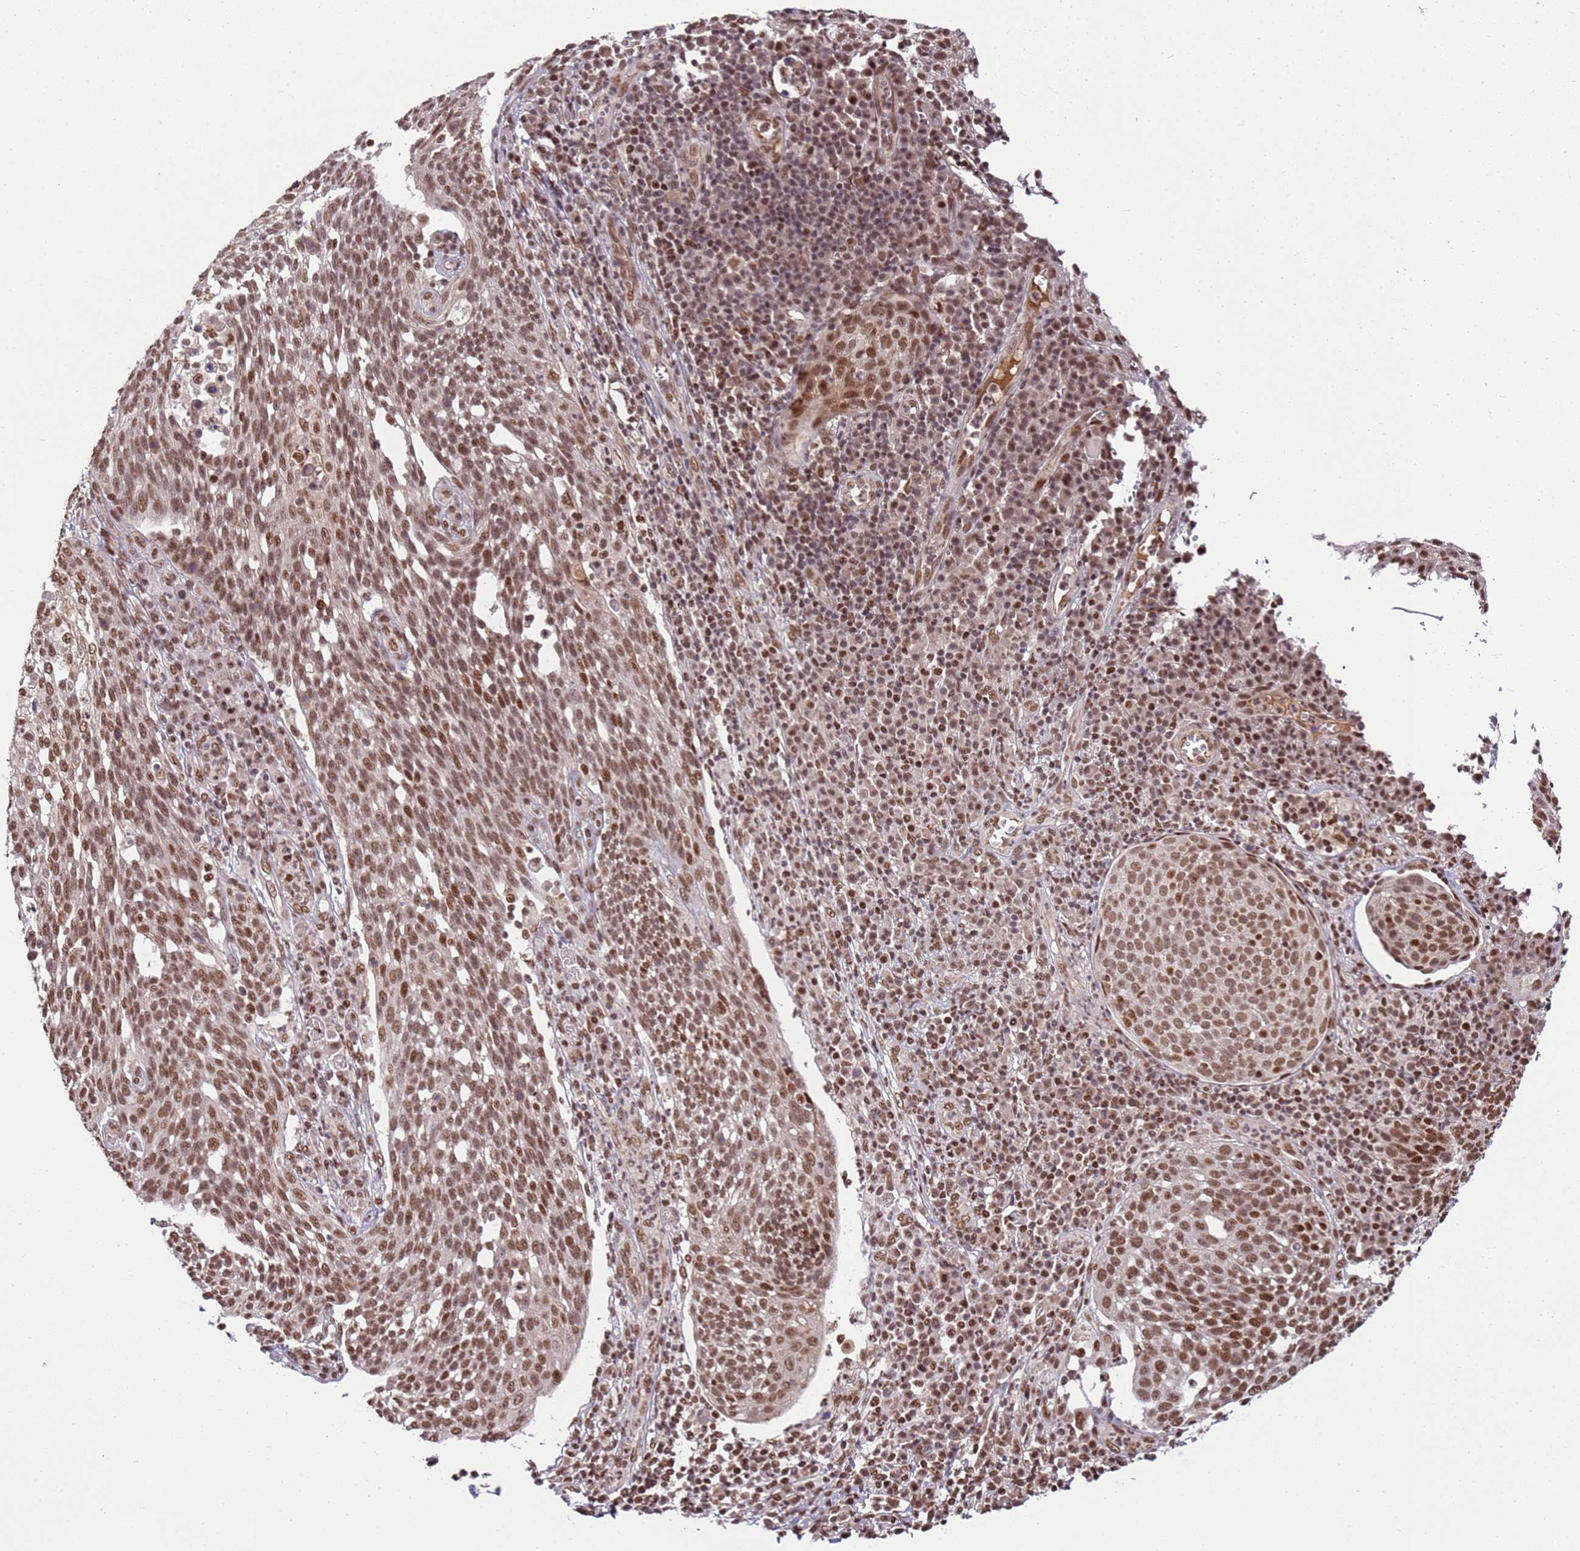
{"staining": {"intensity": "moderate", "quantity": ">75%", "location": "nuclear"}, "tissue": "cervical cancer", "cell_type": "Tumor cells", "image_type": "cancer", "snomed": [{"axis": "morphology", "description": "Squamous cell carcinoma, NOS"}, {"axis": "topography", "description": "Cervix"}], "caption": "Tumor cells reveal moderate nuclear expression in approximately >75% of cells in cervical cancer.", "gene": "ZBTB12", "patient": {"sex": "female", "age": 34}}